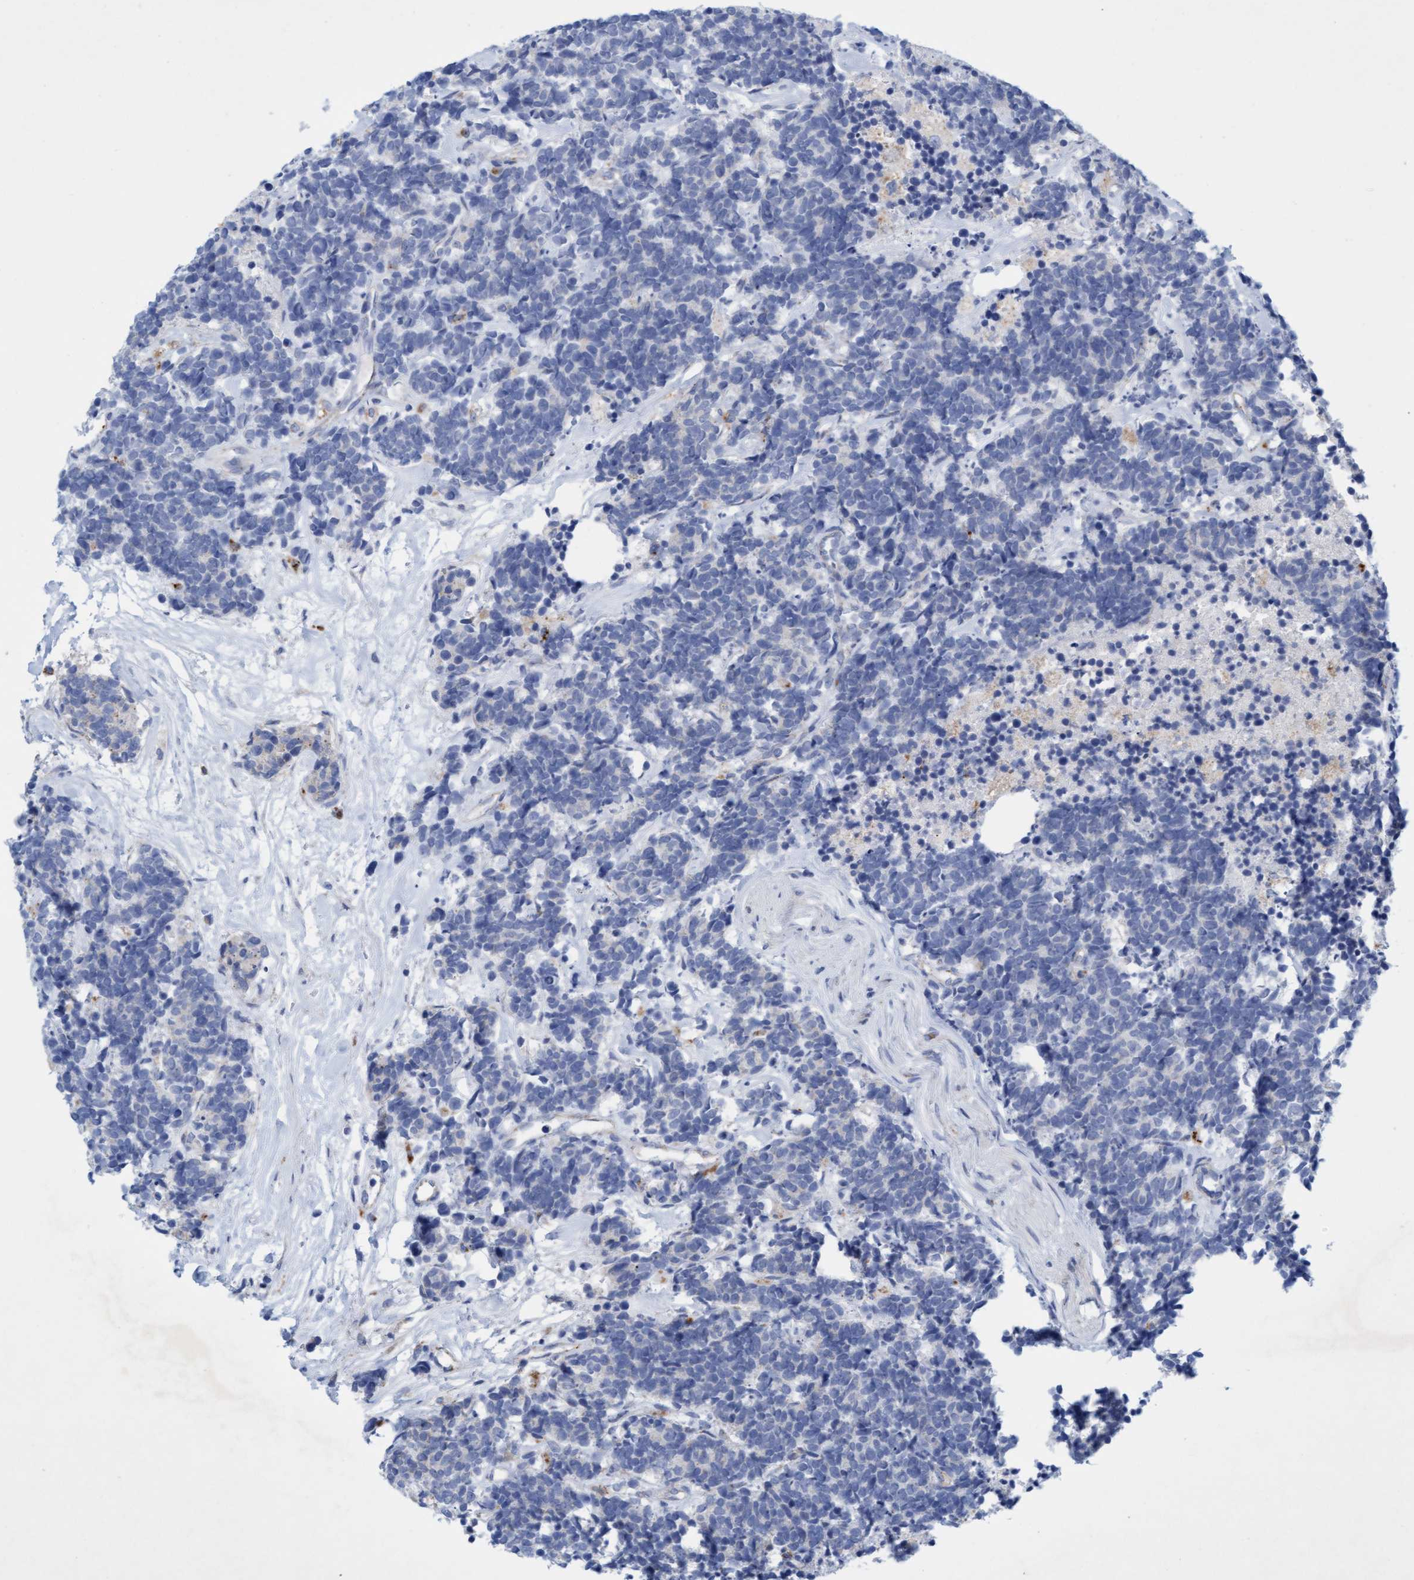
{"staining": {"intensity": "negative", "quantity": "none", "location": "none"}, "tissue": "carcinoid", "cell_type": "Tumor cells", "image_type": "cancer", "snomed": [{"axis": "morphology", "description": "Carcinoma, NOS"}, {"axis": "morphology", "description": "Carcinoid, malignant, NOS"}, {"axis": "topography", "description": "Urinary bladder"}], "caption": "This is an immunohistochemistry (IHC) image of human carcinoma. There is no expression in tumor cells.", "gene": "SGSH", "patient": {"sex": "male", "age": 57}}